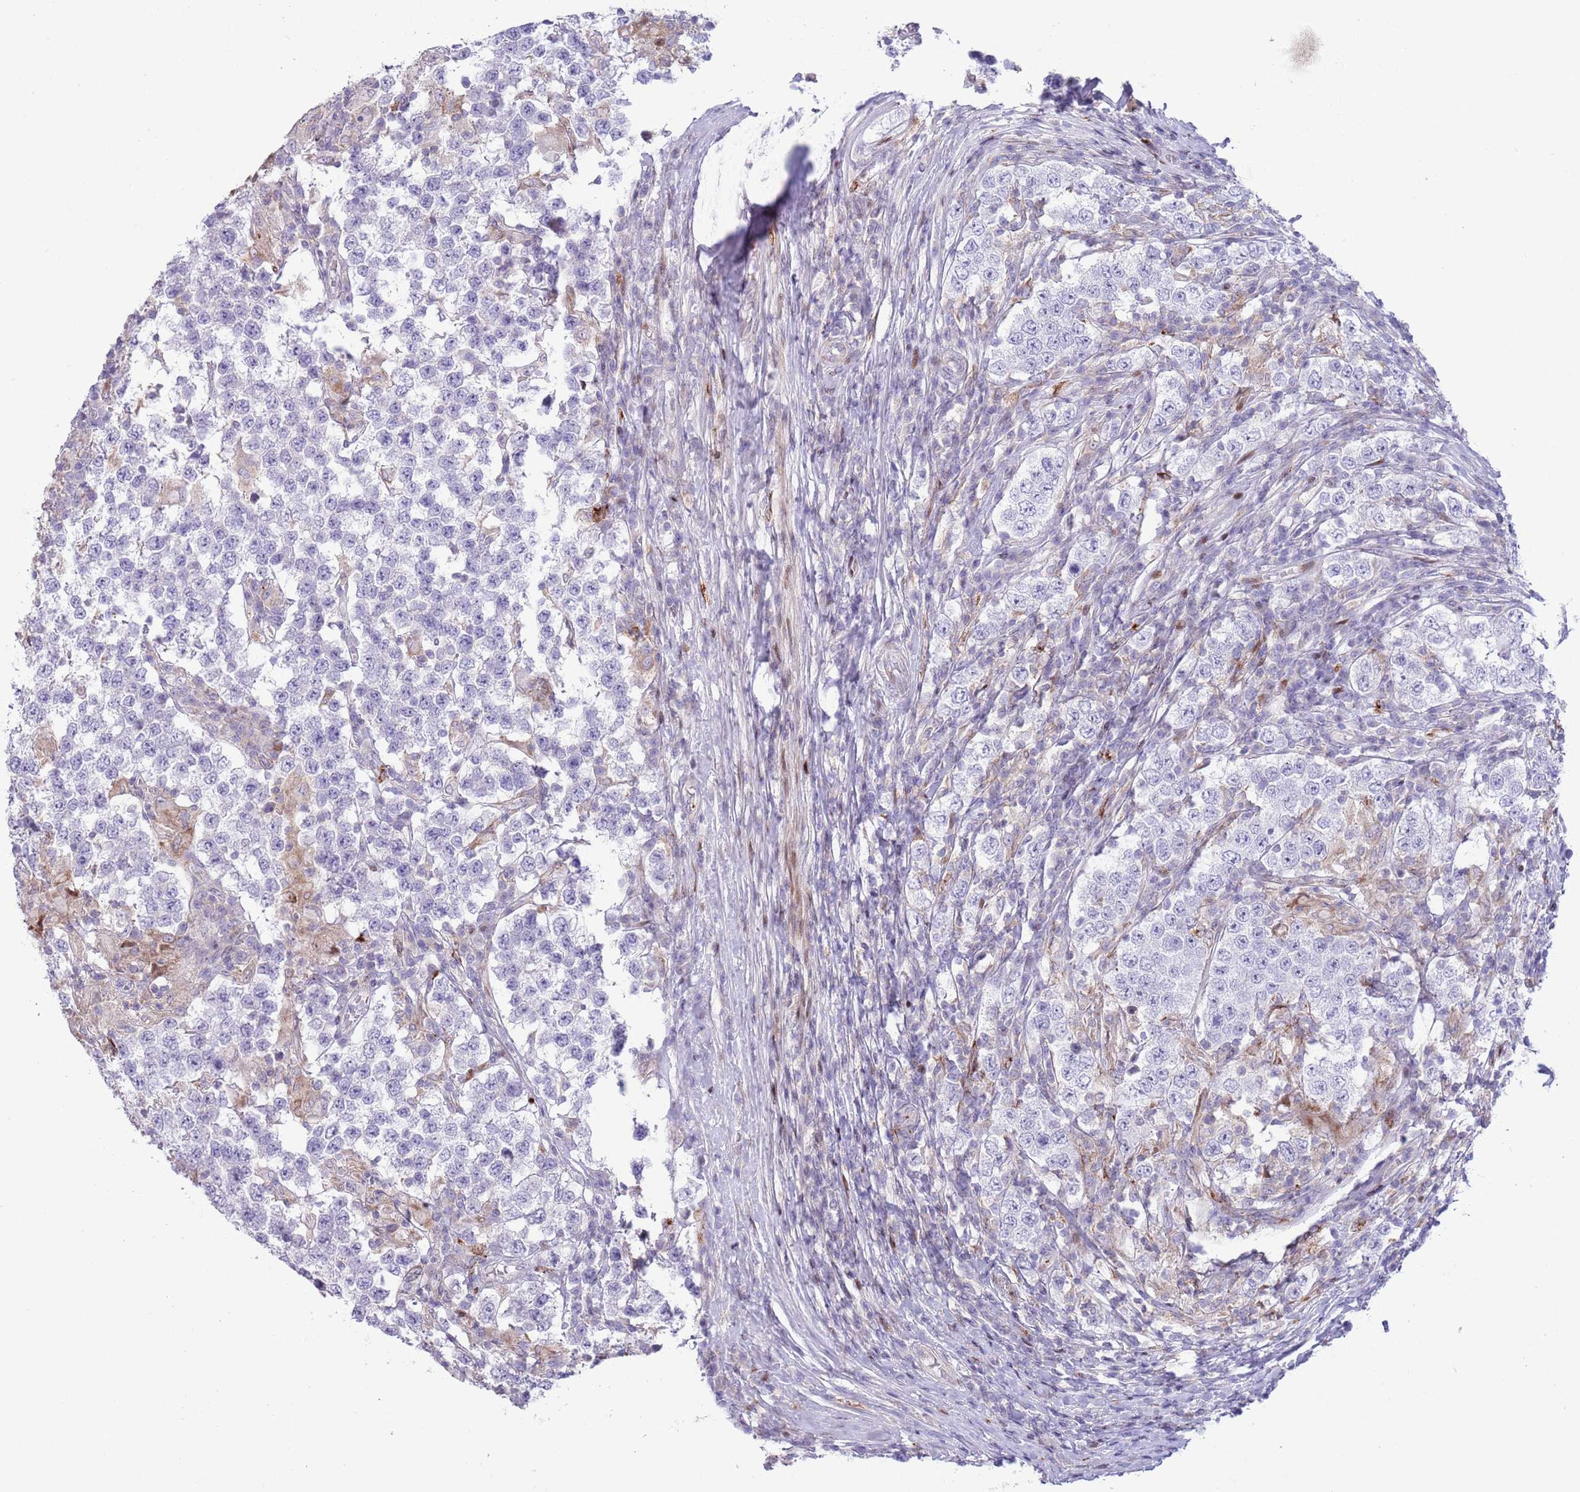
{"staining": {"intensity": "negative", "quantity": "none", "location": "none"}, "tissue": "testis cancer", "cell_type": "Tumor cells", "image_type": "cancer", "snomed": [{"axis": "morphology", "description": "Seminoma, NOS"}, {"axis": "morphology", "description": "Carcinoma, Embryonal, NOS"}, {"axis": "topography", "description": "Testis"}], "caption": "This histopathology image is of testis embryonal carcinoma stained with IHC to label a protein in brown with the nuclei are counter-stained blue. There is no expression in tumor cells.", "gene": "ANO8", "patient": {"sex": "male", "age": 41}}